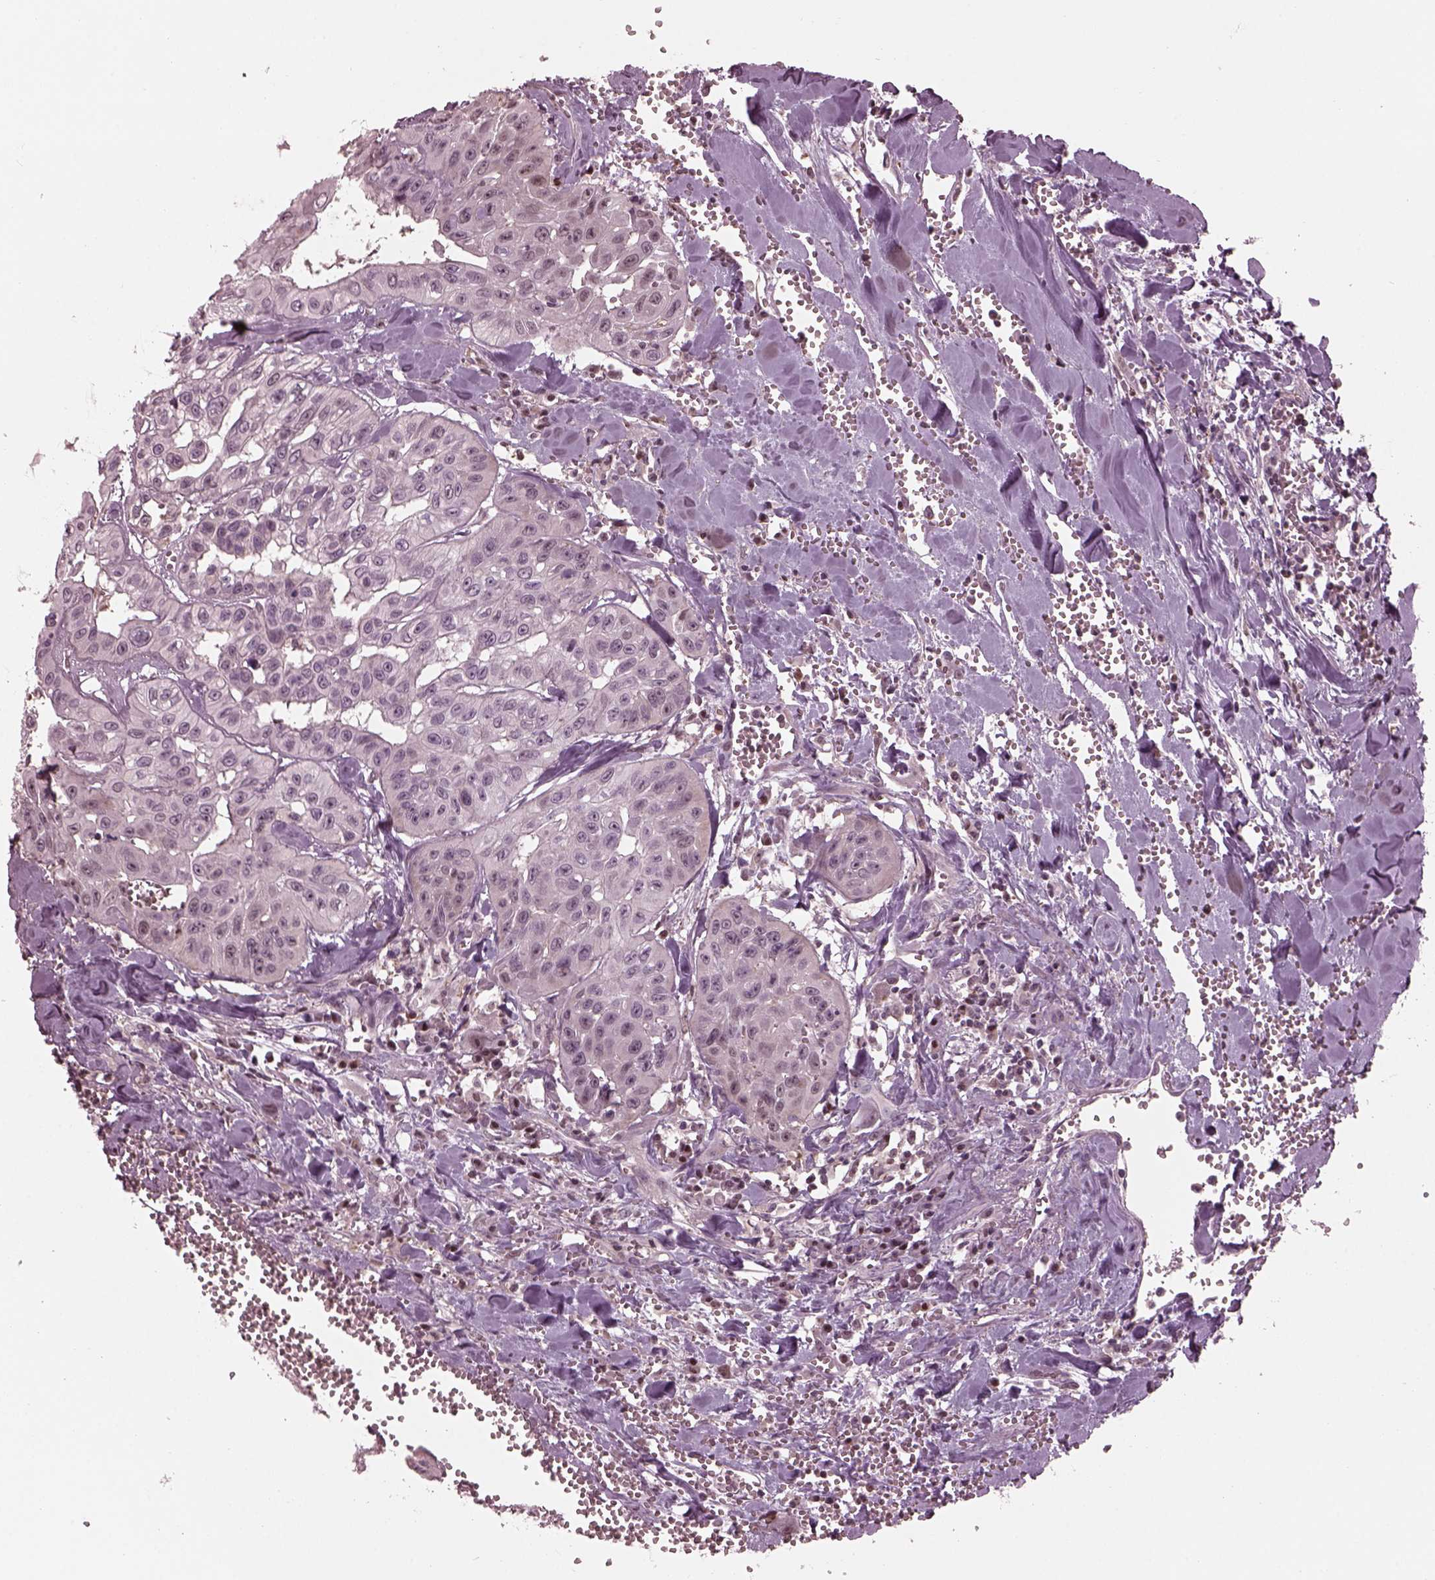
{"staining": {"intensity": "negative", "quantity": "none", "location": "none"}, "tissue": "head and neck cancer", "cell_type": "Tumor cells", "image_type": "cancer", "snomed": [{"axis": "morphology", "description": "Adenocarcinoma, NOS"}, {"axis": "topography", "description": "Head-Neck"}], "caption": "Immunohistochemistry of adenocarcinoma (head and neck) exhibits no expression in tumor cells.", "gene": "BFSP1", "patient": {"sex": "male", "age": 73}}